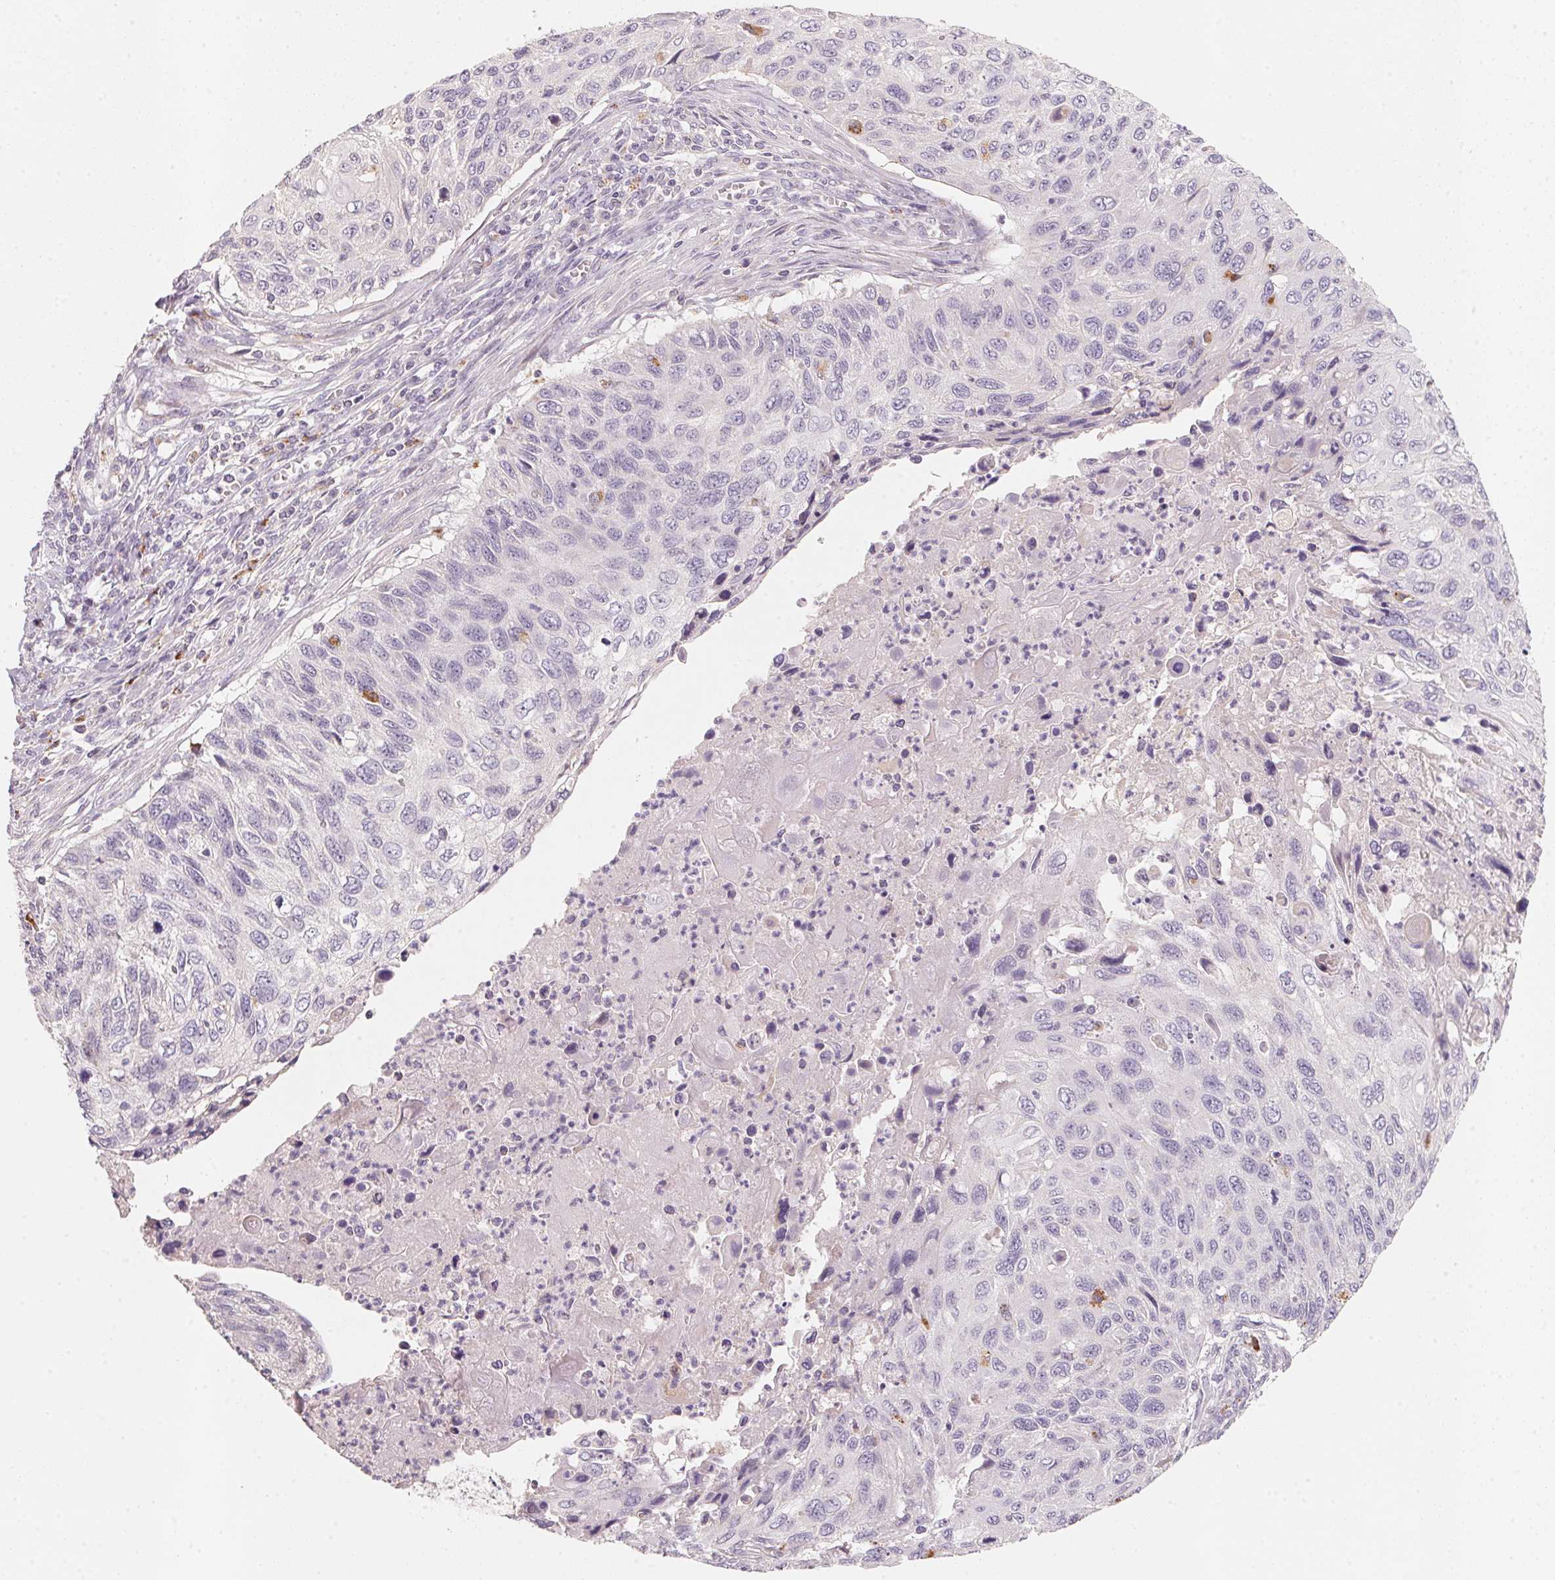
{"staining": {"intensity": "negative", "quantity": "none", "location": "none"}, "tissue": "cervical cancer", "cell_type": "Tumor cells", "image_type": "cancer", "snomed": [{"axis": "morphology", "description": "Squamous cell carcinoma, NOS"}, {"axis": "topography", "description": "Cervix"}], "caption": "Immunohistochemical staining of human cervical cancer (squamous cell carcinoma) reveals no significant expression in tumor cells.", "gene": "TREH", "patient": {"sex": "female", "age": 70}}